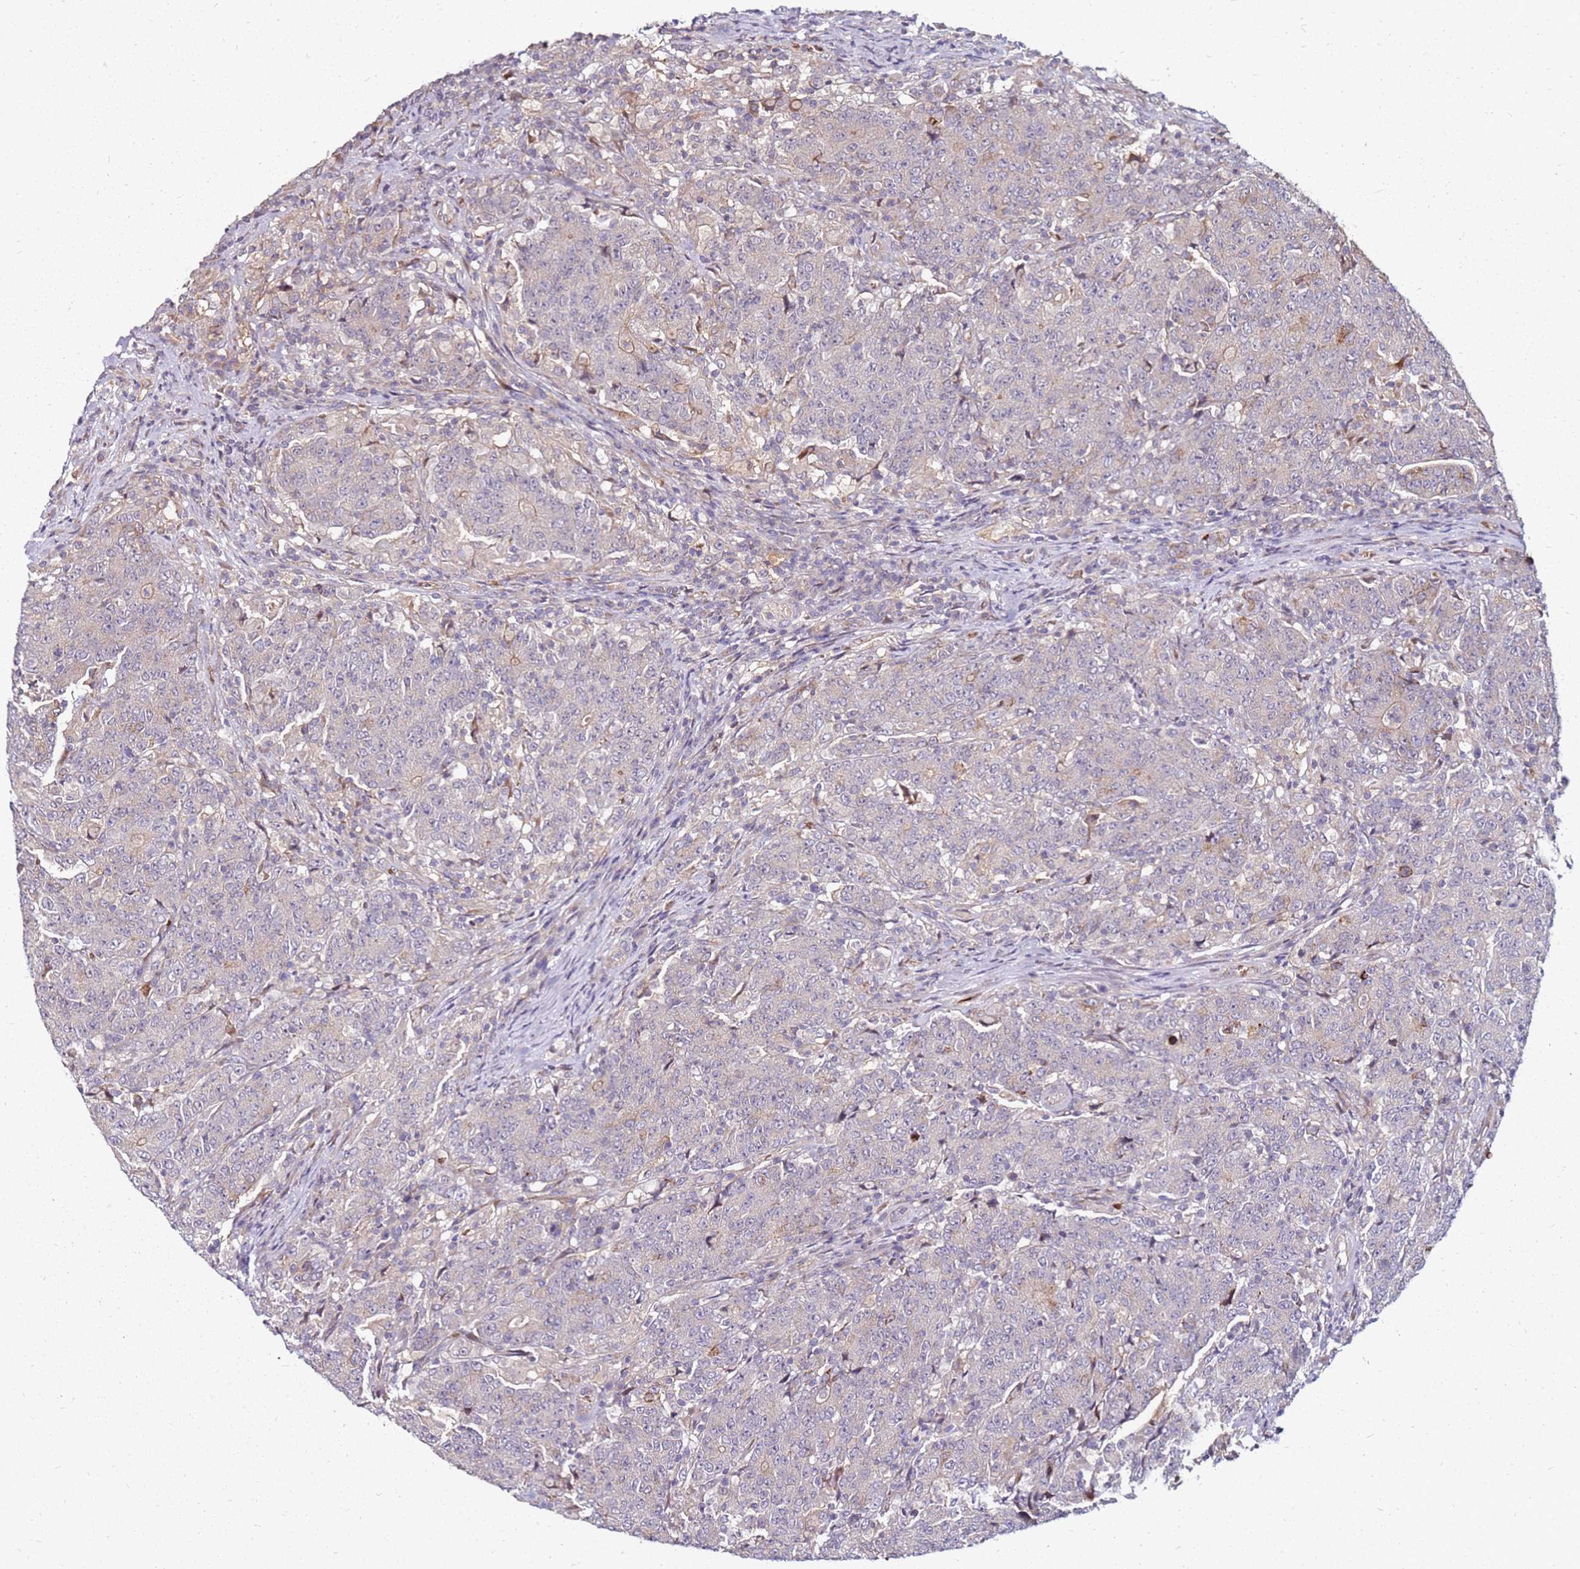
{"staining": {"intensity": "weak", "quantity": "<25%", "location": "cytoplasmic/membranous"}, "tissue": "colorectal cancer", "cell_type": "Tumor cells", "image_type": "cancer", "snomed": [{"axis": "morphology", "description": "Adenocarcinoma, NOS"}, {"axis": "topography", "description": "Colon"}], "caption": "The image displays no staining of tumor cells in colorectal cancer (adenocarcinoma).", "gene": "RNF11", "patient": {"sex": "female", "age": 75}}